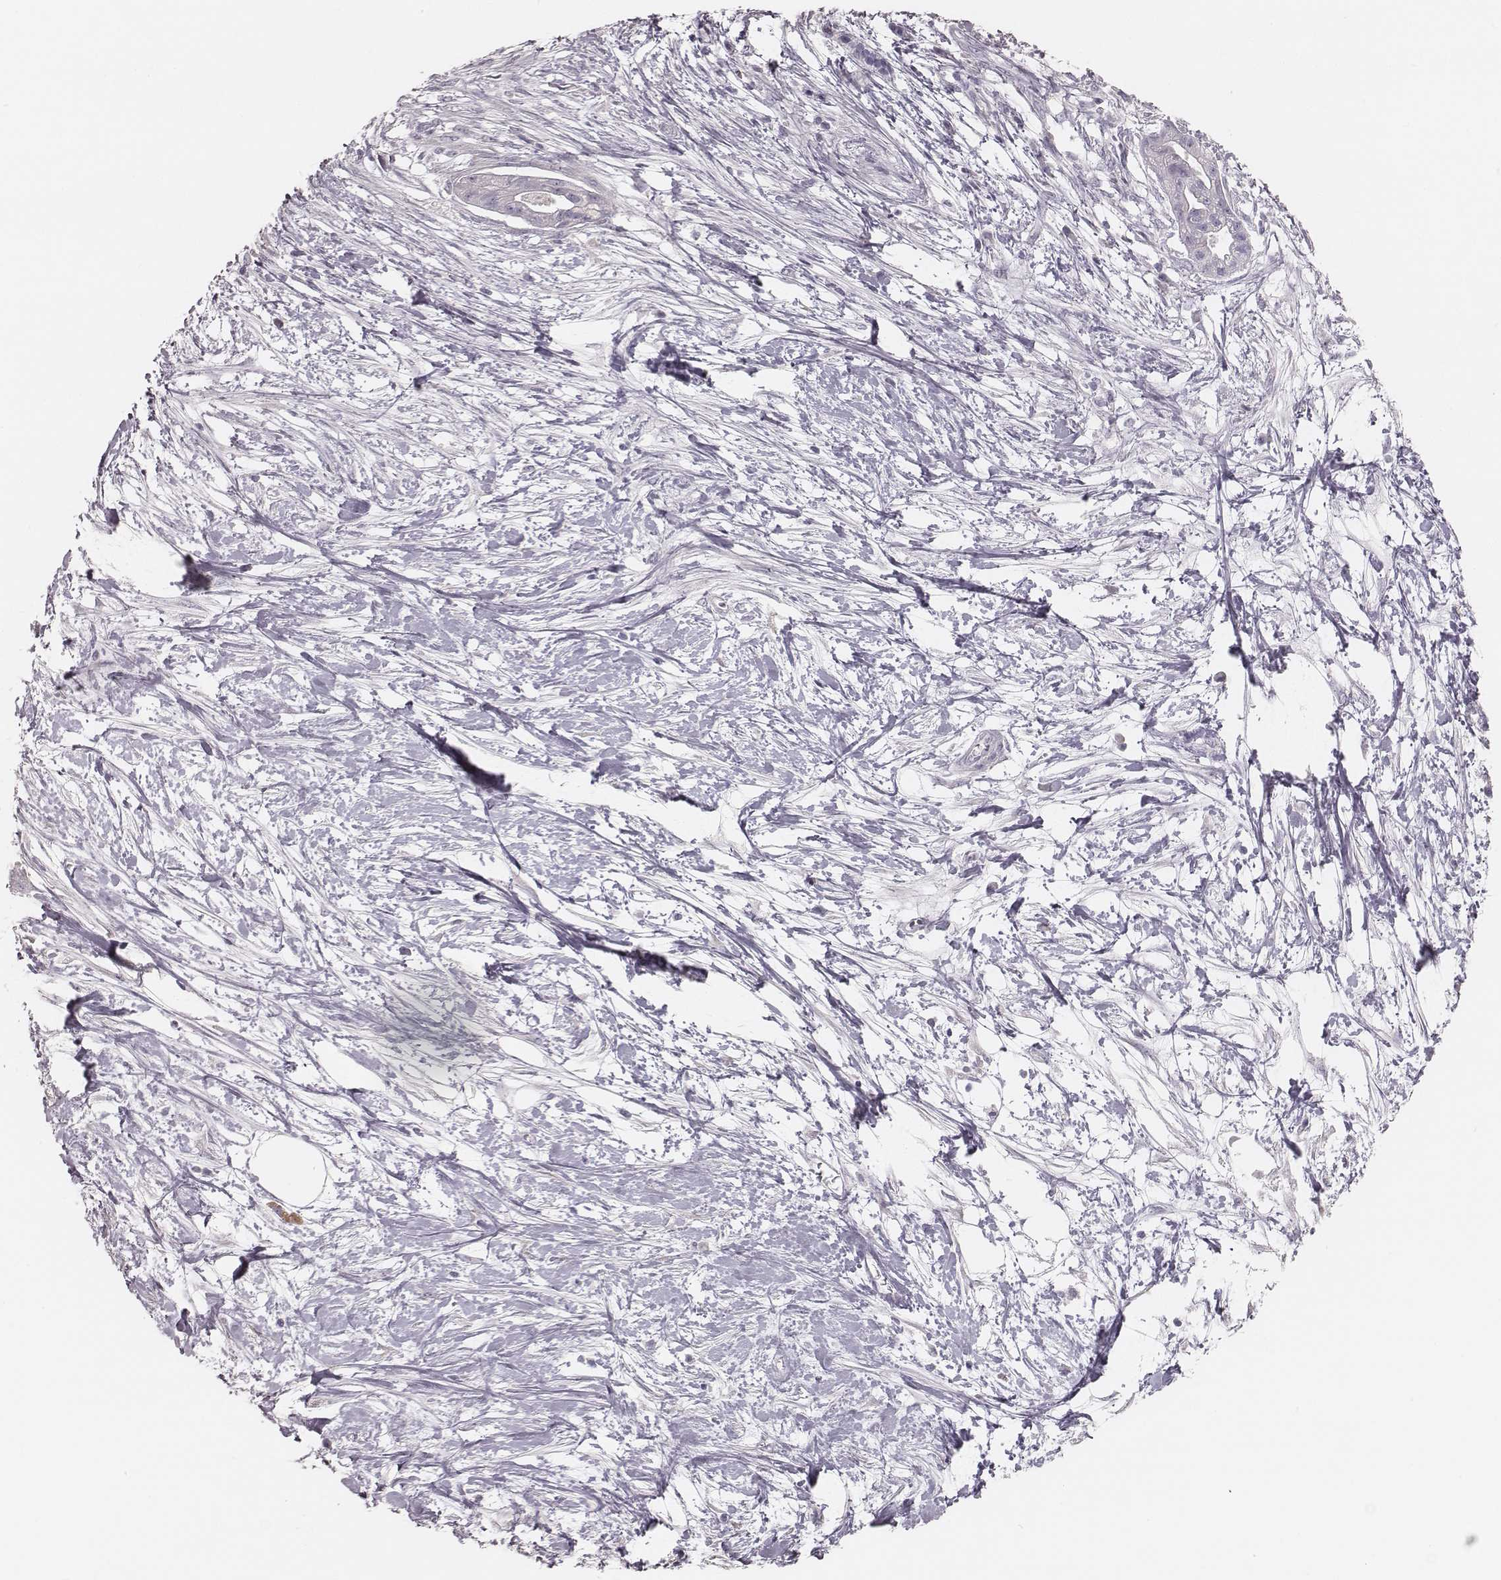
{"staining": {"intensity": "negative", "quantity": "none", "location": "none"}, "tissue": "pancreatic cancer", "cell_type": "Tumor cells", "image_type": "cancer", "snomed": [{"axis": "morphology", "description": "Normal tissue, NOS"}, {"axis": "morphology", "description": "Adenocarcinoma, NOS"}, {"axis": "topography", "description": "Lymph node"}, {"axis": "topography", "description": "Pancreas"}], "caption": "This is an immunohistochemistry photomicrograph of human pancreatic adenocarcinoma. There is no staining in tumor cells.", "gene": "ZP4", "patient": {"sex": "female", "age": 58}}